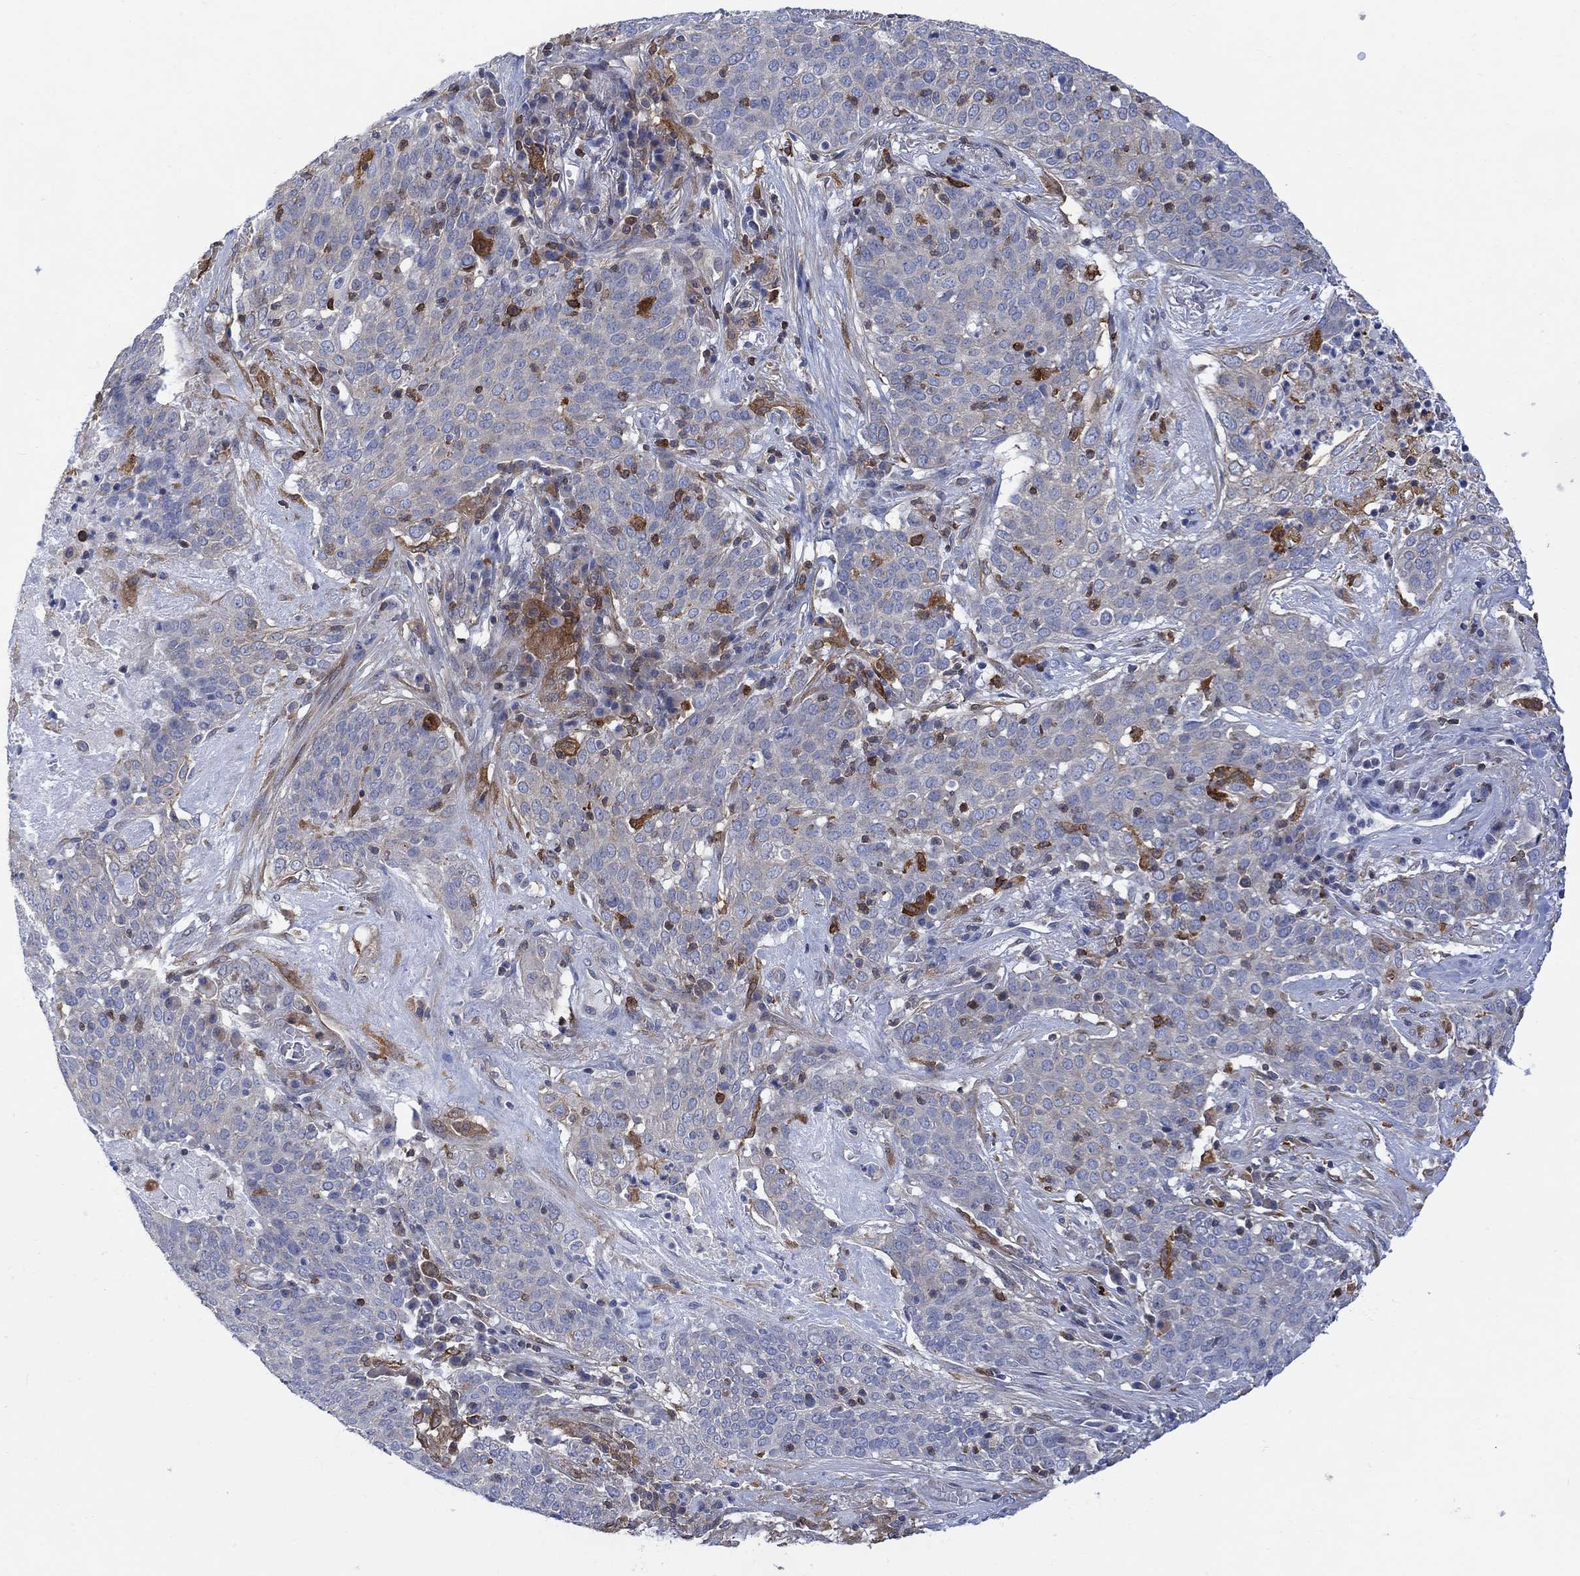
{"staining": {"intensity": "negative", "quantity": "none", "location": "none"}, "tissue": "lung cancer", "cell_type": "Tumor cells", "image_type": "cancer", "snomed": [{"axis": "morphology", "description": "Squamous cell carcinoma, NOS"}, {"axis": "topography", "description": "Lung"}], "caption": "There is no significant staining in tumor cells of squamous cell carcinoma (lung).", "gene": "GBP5", "patient": {"sex": "male", "age": 82}}